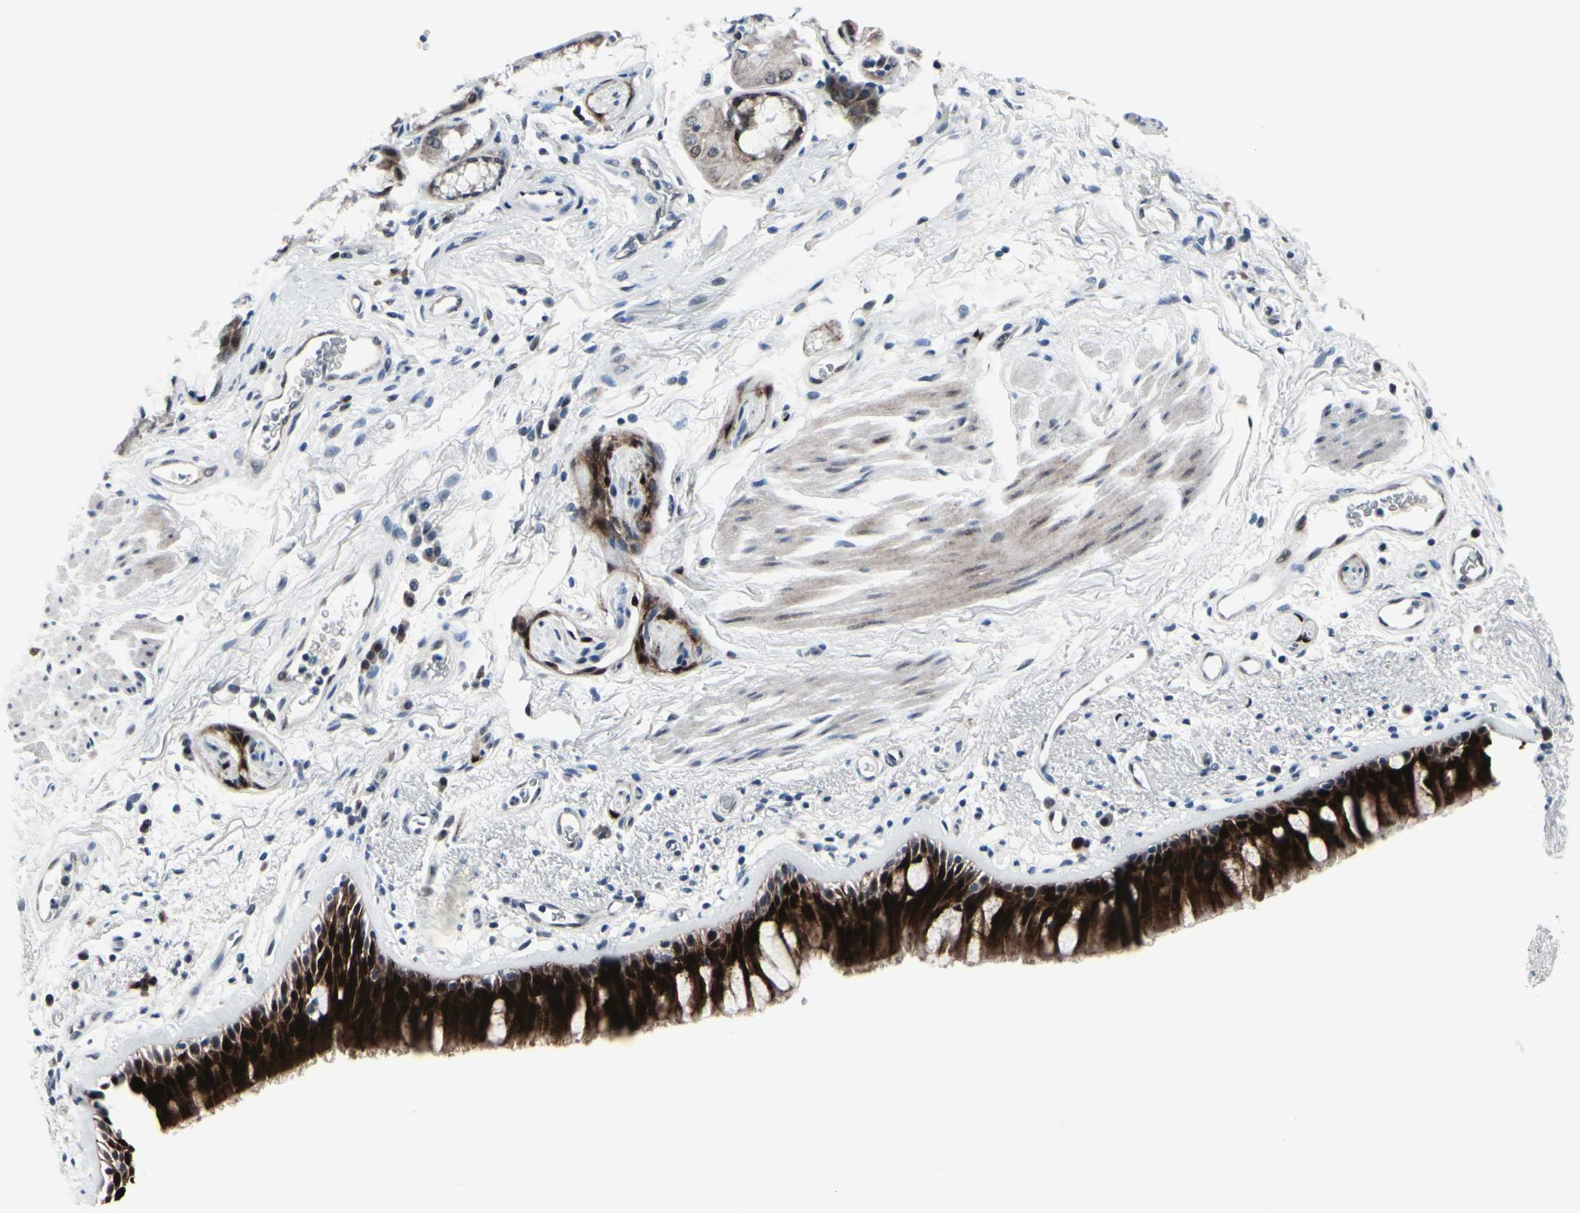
{"staining": {"intensity": "strong", "quantity": ">75%", "location": "cytoplasmic/membranous,nuclear"}, "tissue": "bronchus", "cell_type": "Respiratory epithelial cells", "image_type": "normal", "snomed": [{"axis": "morphology", "description": "Normal tissue, NOS"}, {"axis": "morphology", "description": "Adenocarcinoma, NOS"}, {"axis": "topography", "description": "Bronchus"}, {"axis": "topography", "description": "Lung"}], "caption": "There is high levels of strong cytoplasmic/membranous,nuclear staining in respiratory epithelial cells of benign bronchus, as demonstrated by immunohistochemical staining (brown color).", "gene": "TXN", "patient": {"sex": "female", "age": 54}}